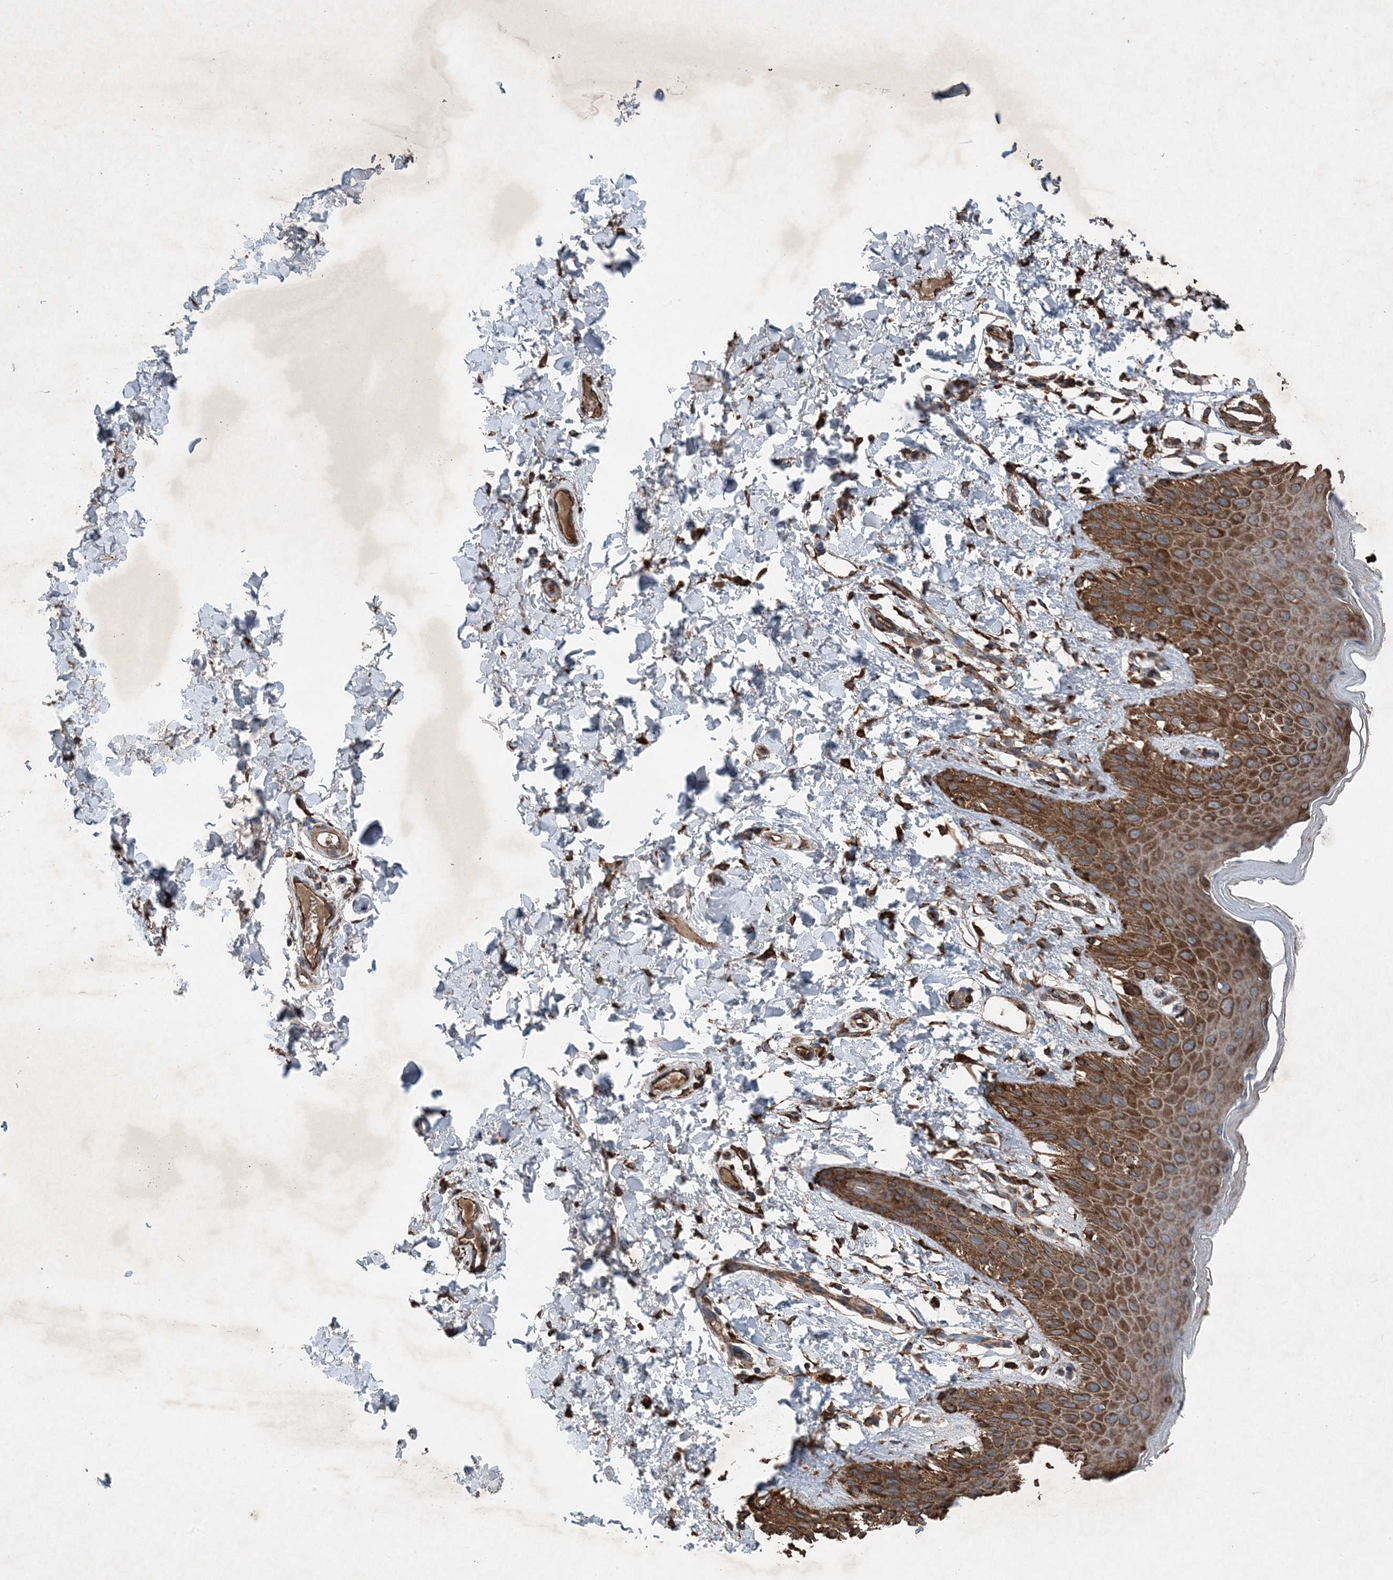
{"staining": {"intensity": "strong", "quantity": ">75%", "location": "cytoplasmic/membranous"}, "tissue": "skin", "cell_type": "Epidermal cells", "image_type": "normal", "snomed": [{"axis": "morphology", "description": "Normal tissue, NOS"}, {"axis": "topography", "description": "Anal"}], "caption": "This micrograph displays IHC staining of benign skin, with high strong cytoplasmic/membranous expression in approximately >75% of epidermal cells.", "gene": "PDIA6", "patient": {"sex": "male", "age": 44}}